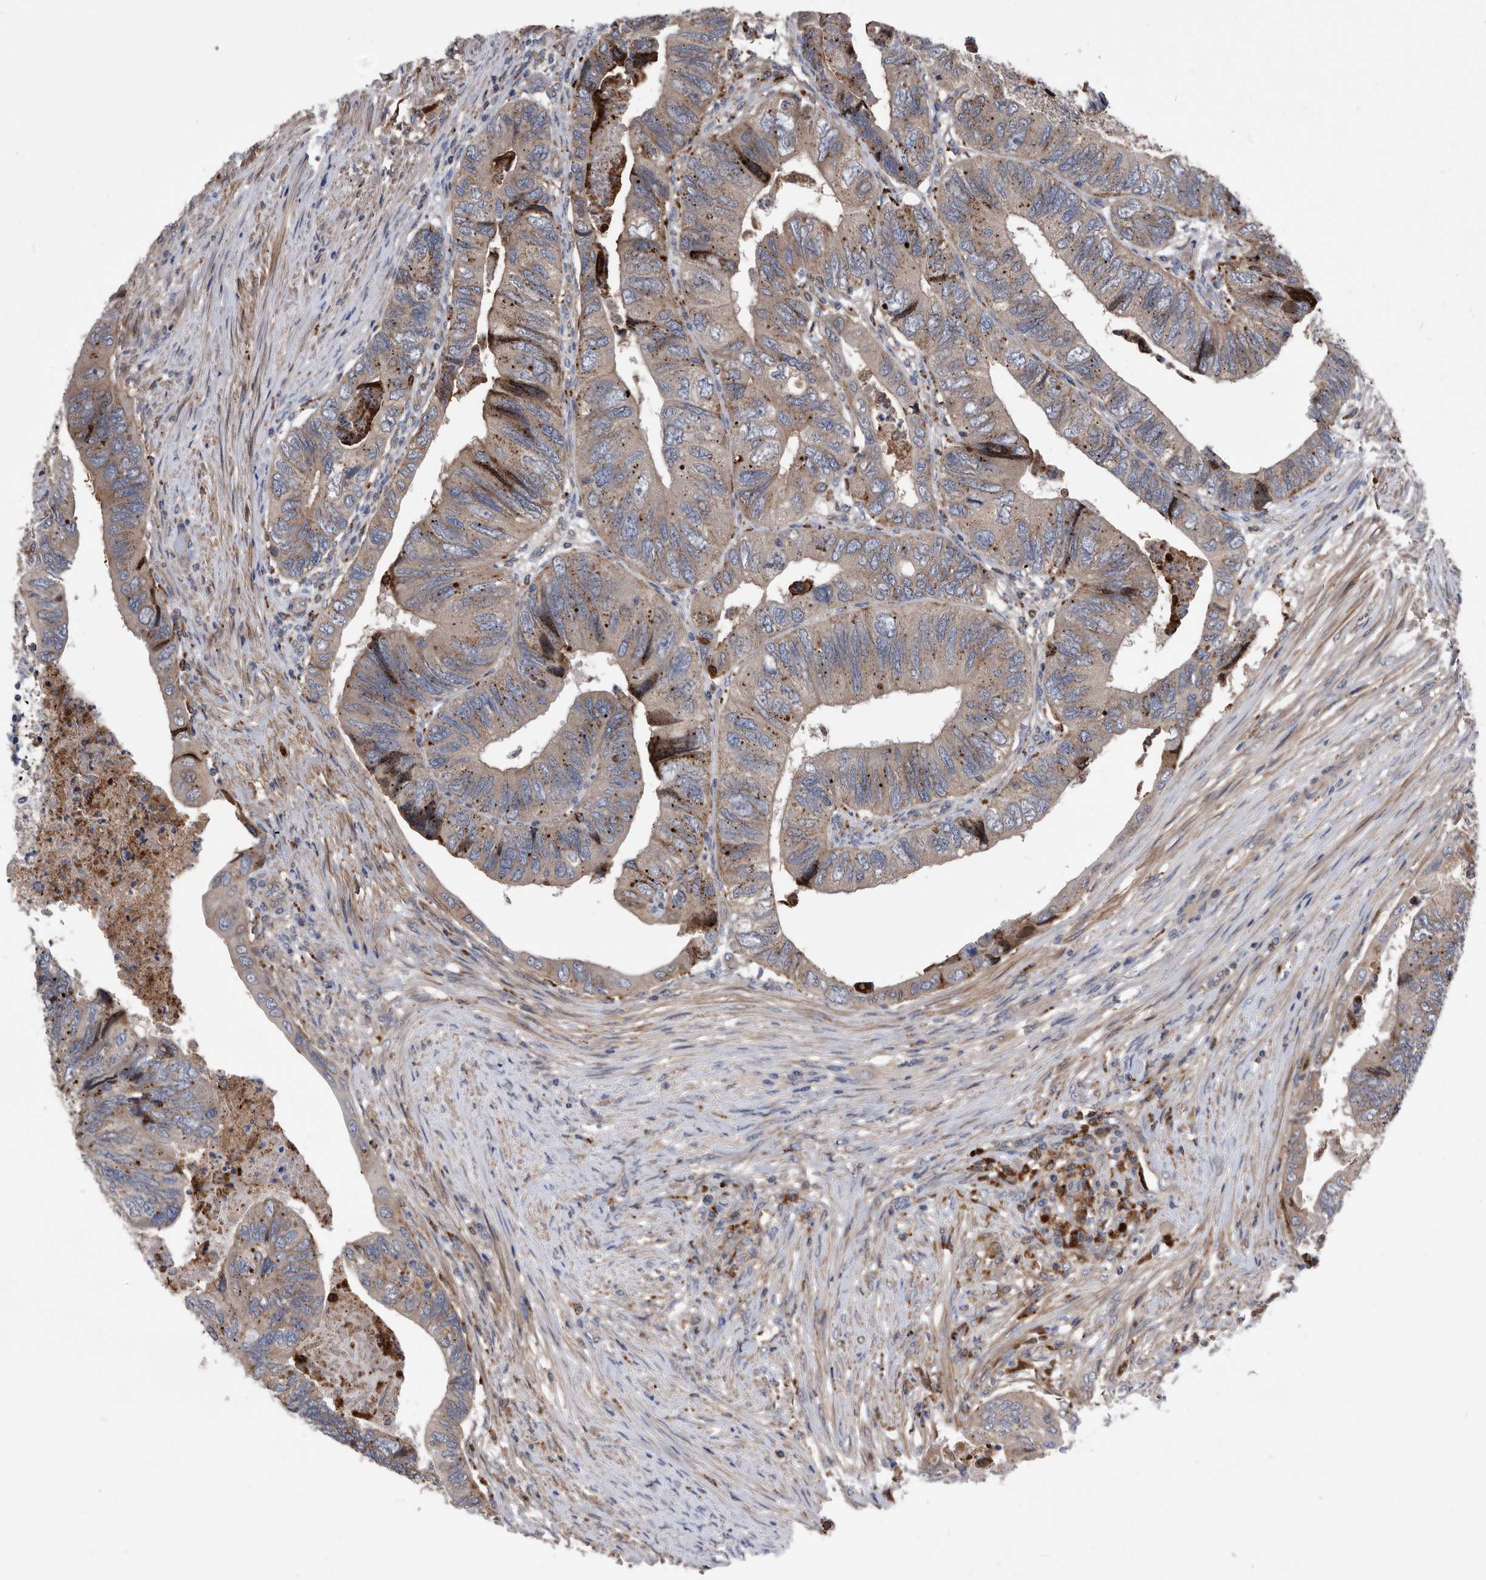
{"staining": {"intensity": "moderate", "quantity": "<25%", "location": "cytoplasmic/membranous"}, "tissue": "colorectal cancer", "cell_type": "Tumor cells", "image_type": "cancer", "snomed": [{"axis": "morphology", "description": "Adenocarcinoma, NOS"}, {"axis": "topography", "description": "Rectum"}], "caption": "Human adenocarcinoma (colorectal) stained for a protein (brown) shows moderate cytoplasmic/membranous positive staining in about <25% of tumor cells.", "gene": "BAIAP3", "patient": {"sex": "male", "age": 63}}